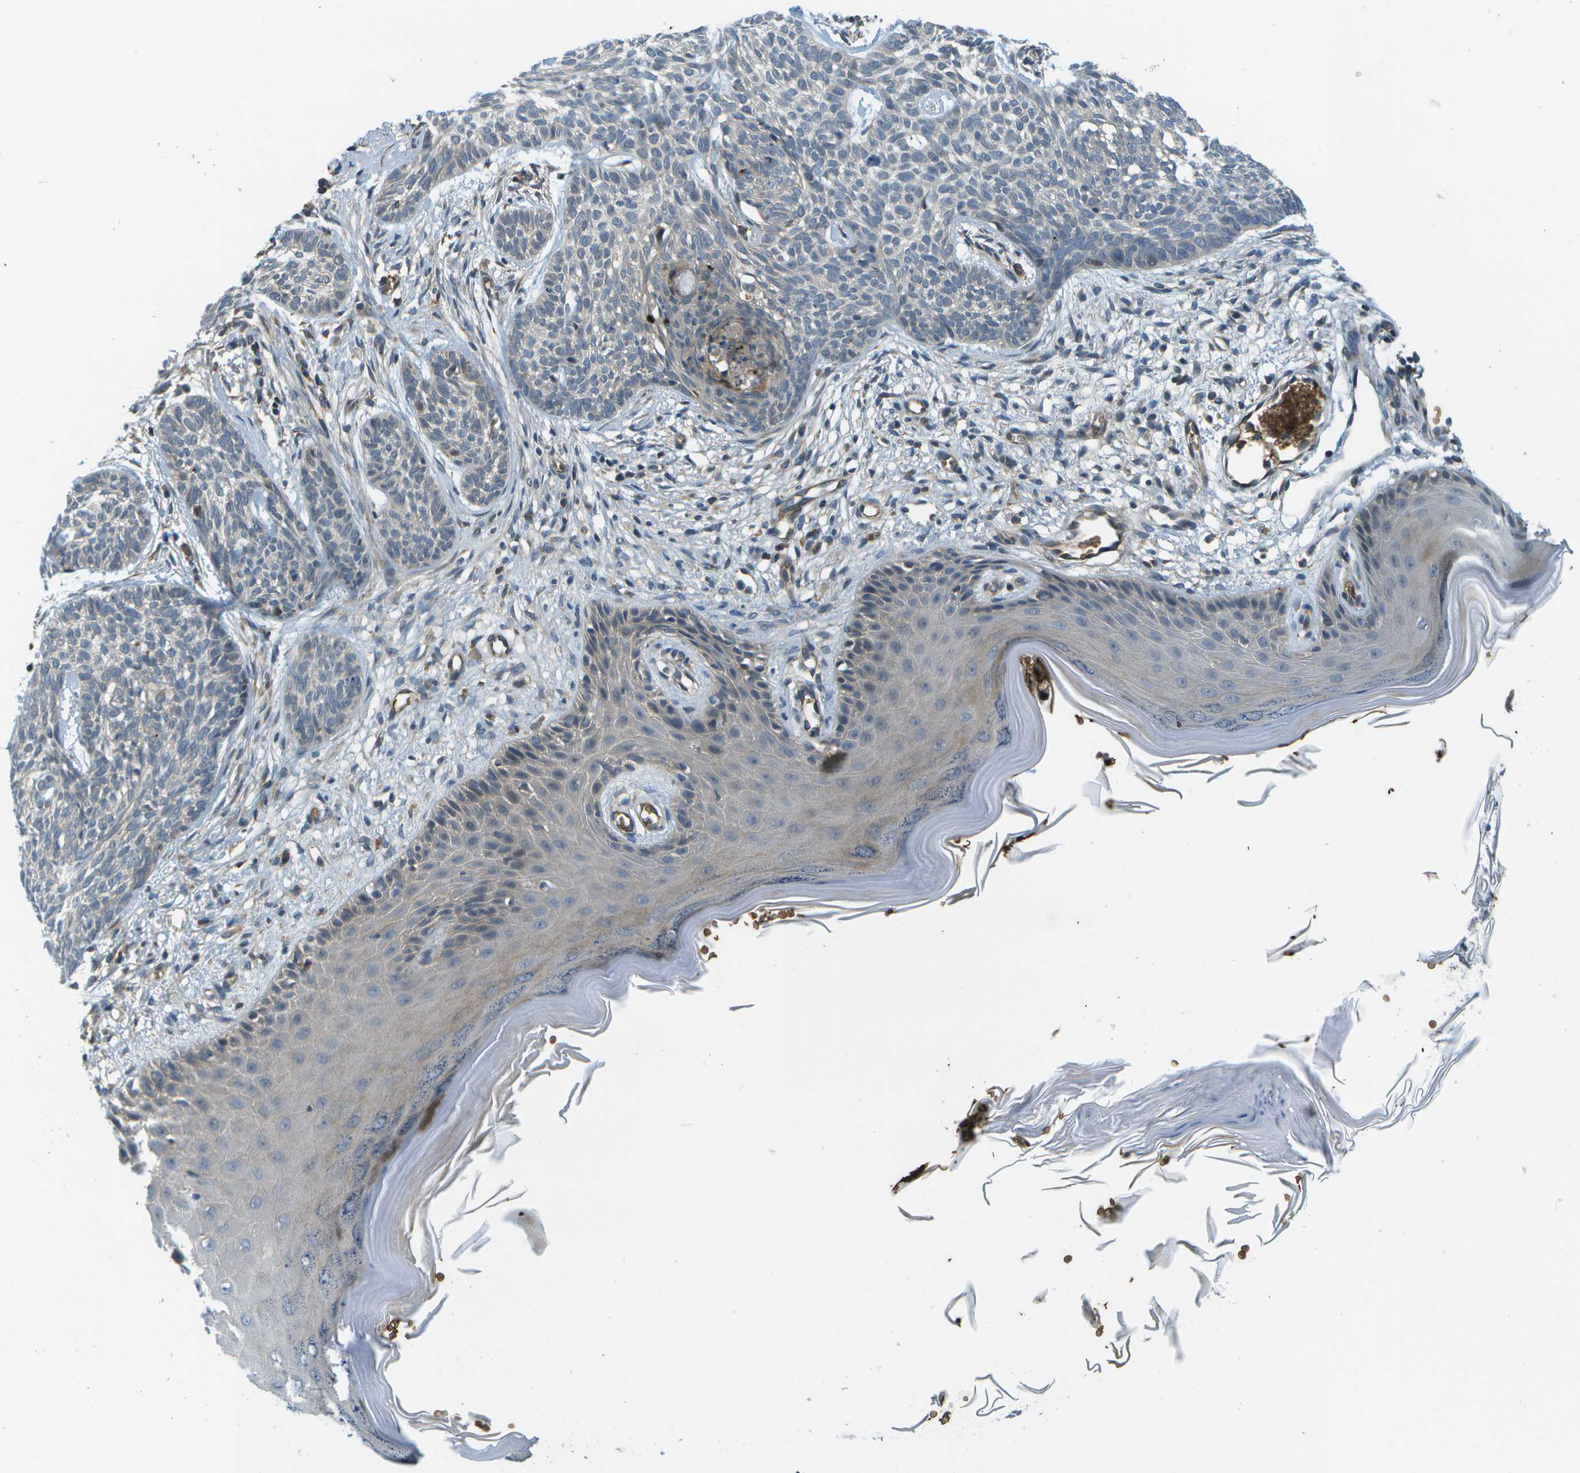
{"staining": {"intensity": "weak", "quantity": "<25%", "location": "cytoplasmic/membranous"}, "tissue": "skin cancer", "cell_type": "Tumor cells", "image_type": "cancer", "snomed": [{"axis": "morphology", "description": "Basal cell carcinoma"}, {"axis": "topography", "description": "Skin"}], "caption": "An immunohistochemistry (IHC) histopathology image of skin cancer is shown. There is no staining in tumor cells of skin cancer.", "gene": "CTIF", "patient": {"sex": "female", "age": 59}}